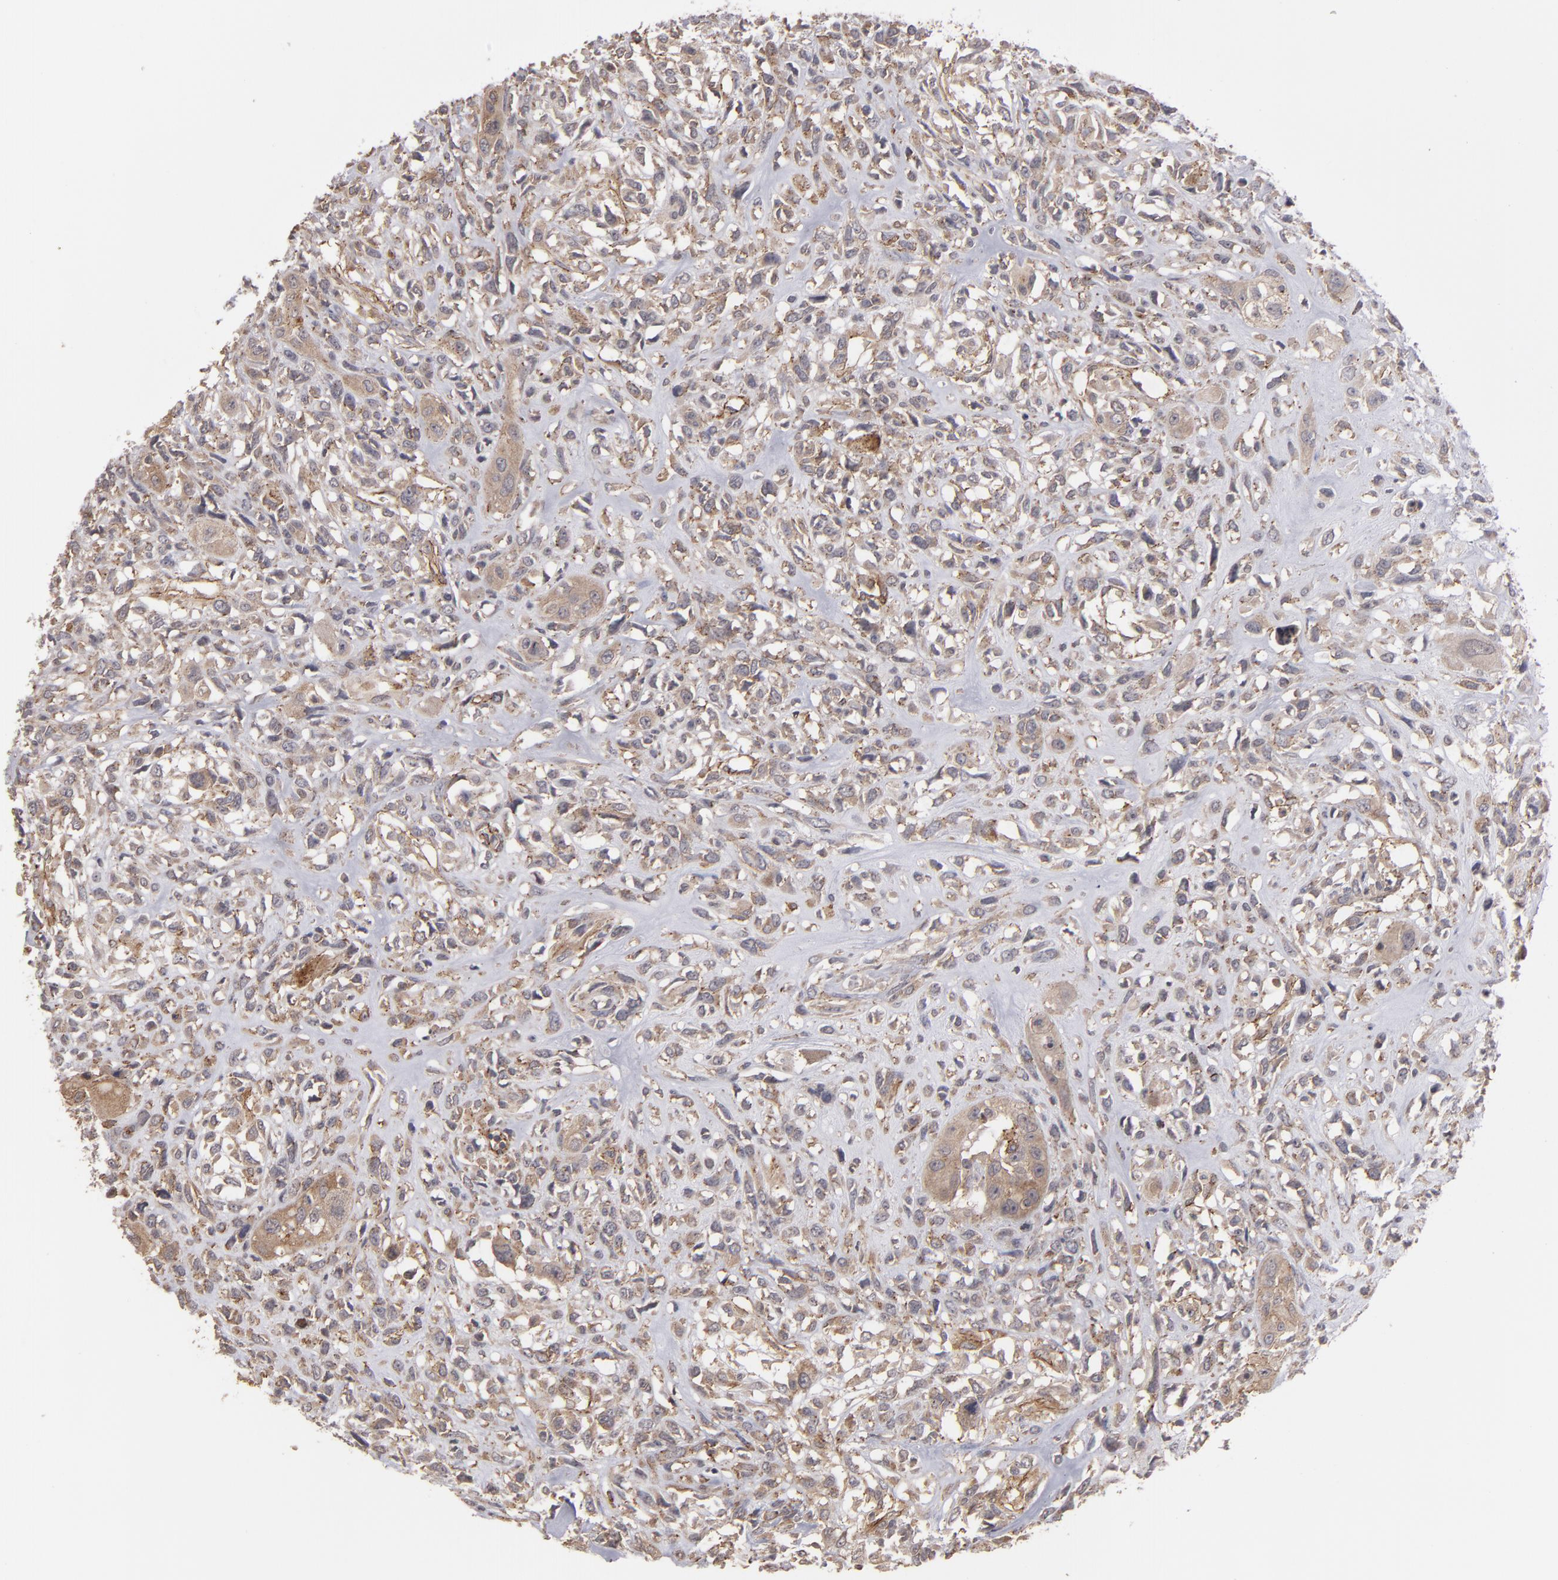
{"staining": {"intensity": "weak", "quantity": ">75%", "location": "cytoplasmic/membranous"}, "tissue": "head and neck cancer", "cell_type": "Tumor cells", "image_type": "cancer", "snomed": [{"axis": "morphology", "description": "Neoplasm, malignant, NOS"}, {"axis": "topography", "description": "Salivary gland"}, {"axis": "topography", "description": "Head-Neck"}], "caption": "IHC image of human head and neck neoplasm (malignant) stained for a protein (brown), which shows low levels of weak cytoplasmic/membranous expression in approximately >75% of tumor cells.", "gene": "TJP1", "patient": {"sex": "male", "age": 43}}